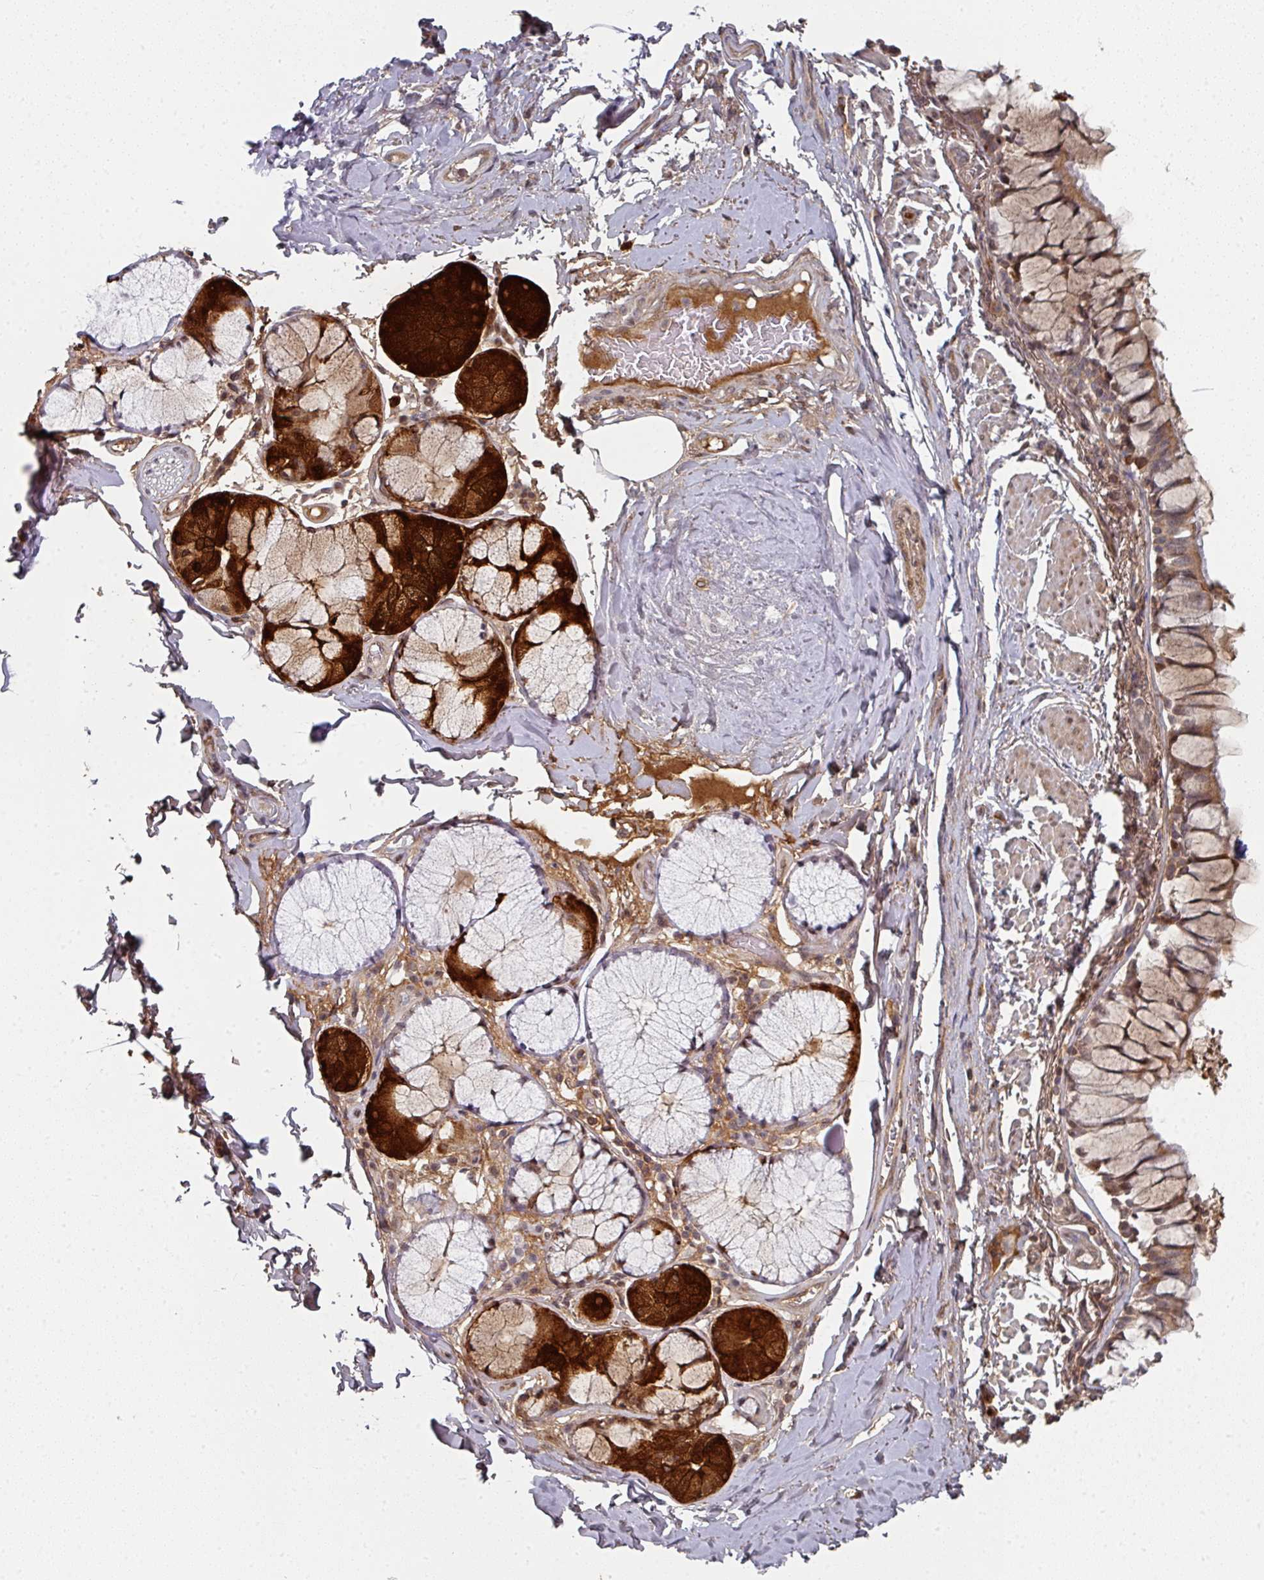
{"staining": {"intensity": "moderate", "quantity": ">75%", "location": "cytoplasmic/membranous,nuclear"}, "tissue": "bronchus", "cell_type": "Respiratory epithelial cells", "image_type": "normal", "snomed": [{"axis": "morphology", "description": "Normal tissue, NOS"}, {"axis": "topography", "description": "Bronchus"}], "caption": "Bronchus stained with IHC demonstrates moderate cytoplasmic/membranous,nuclear expression in approximately >75% of respiratory epithelial cells. (DAB IHC with brightfield microscopy, high magnification).", "gene": "TMCC1", "patient": {"sex": "male", "age": 70}}